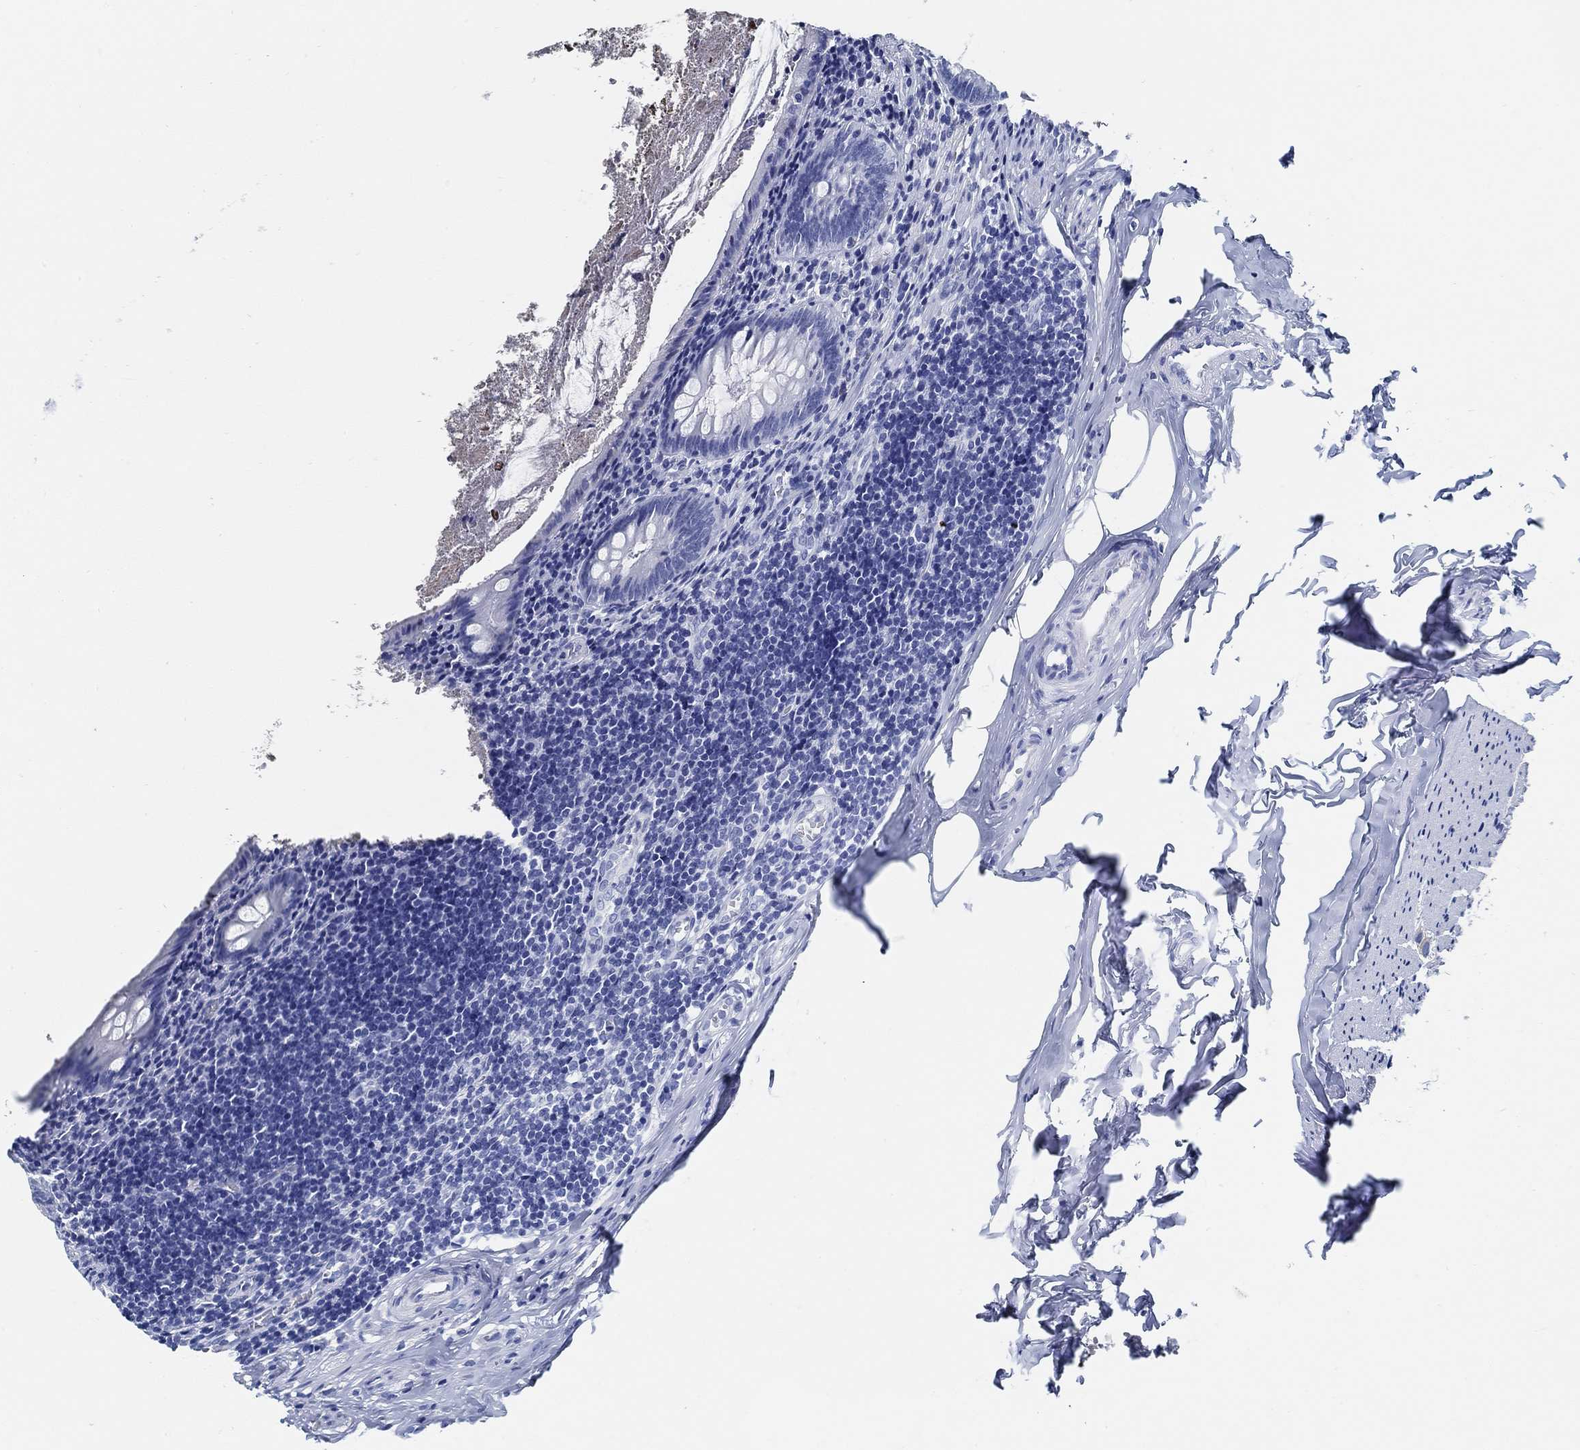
{"staining": {"intensity": "negative", "quantity": "none", "location": "none"}, "tissue": "appendix", "cell_type": "Glandular cells", "image_type": "normal", "snomed": [{"axis": "morphology", "description": "Normal tissue, NOS"}, {"axis": "topography", "description": "Appendix"}], "caption": "Immunohistochemistry histopathology image of unremarkable appendix: human appendix stained with DAB (3,3'-diaminobenzidine) exhibits no significant protein positivity in glandular cells.", "gene": "SLC45A1", "patient": {"sex": "female", "age": 23}}